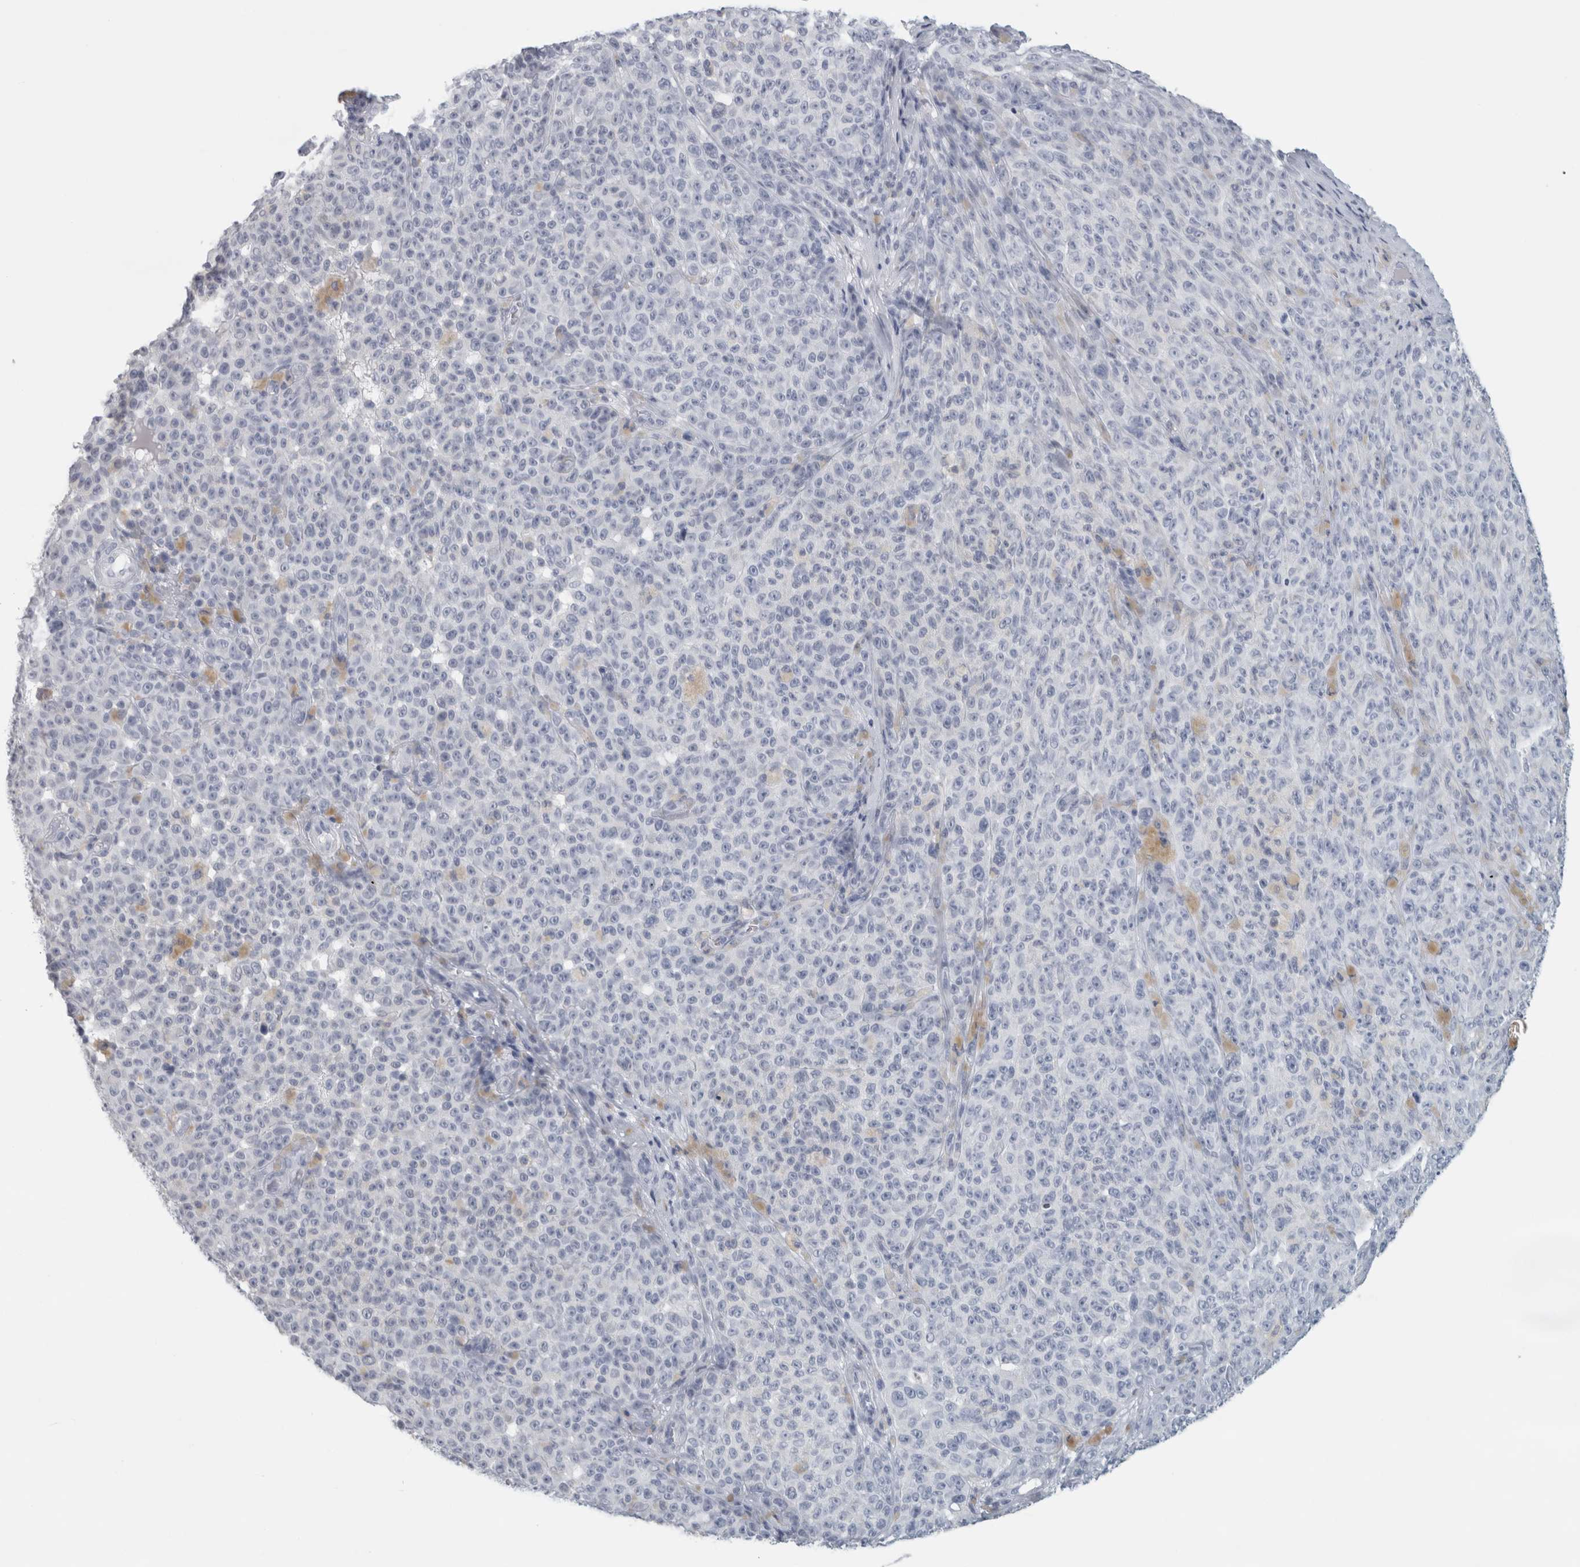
{"staining": {"intensity": "negative", "quantity": "none", "location": "none"}, "tissue": "melanoma", "cell_type": "Tumor cells", "image_type": "cancer", "snomed": [{"axis": "morphology", "description": "Malignant melanoma, NOS"}, {"axis": "topography", "description": "Skin"}], "caption": "An immunohistochemistry photomicrograph of melanoma is shown. There is no staining in tumor cells of melanoma. Brightfield microscopy of IHC stained with DAB (brown) and hematoxylin (blue), captured at high magnification.", "gene": "SLC28A3", "patient": {"sex": "female", "age": 82}}